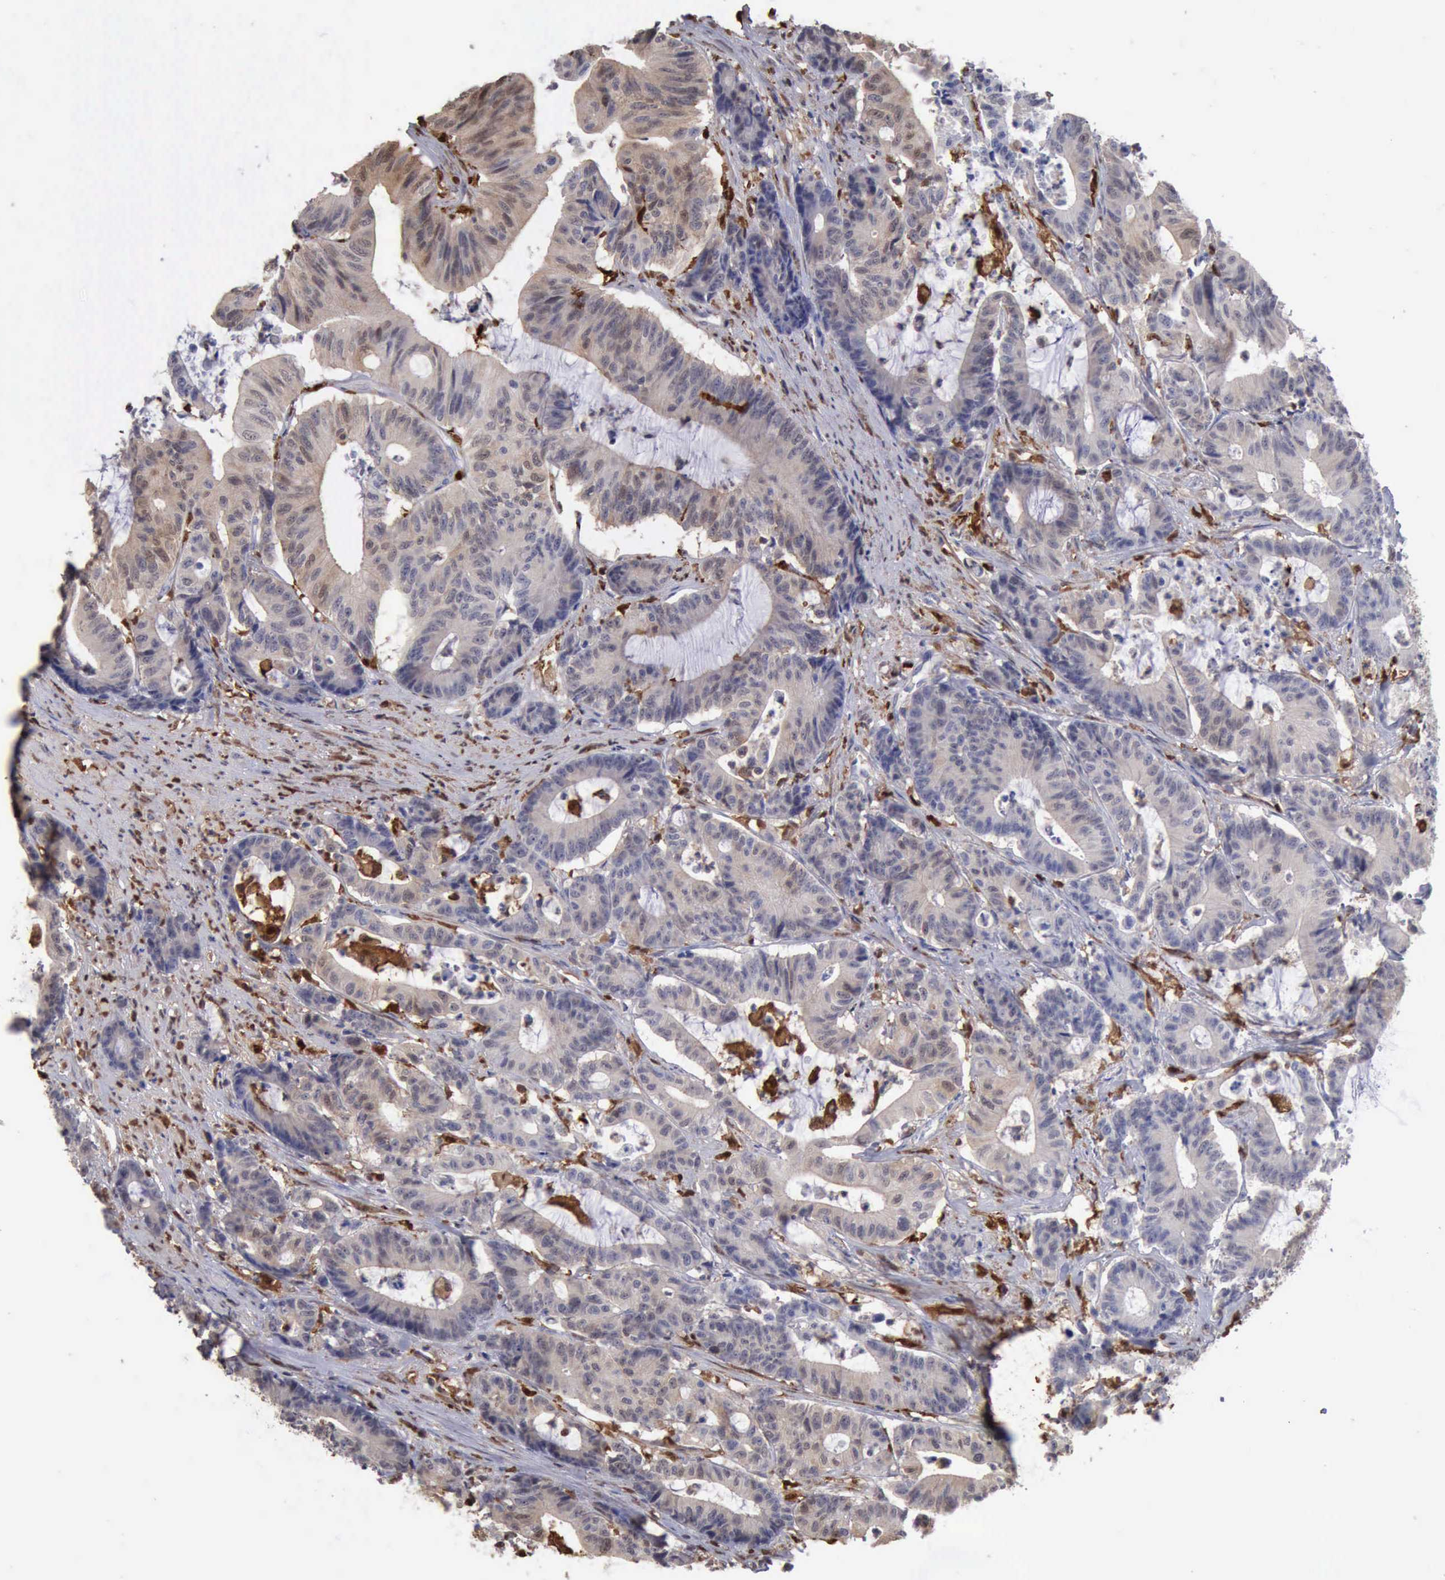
{"staining": {"intensity": "weak", "quantity": "<25%", "location": "cytoplasmic/membranous,nuclear"}, "tissue": "colorectal cancer", "cell_type": "Tumor cells", "image_type": "cancer", "snomed": [{"axis": "morphology", "description": "Adenocarcinoma, NOS"}, {"axis": "topography", "description": "Colon"}], "caption": "IHC of human colorectal cancer exhibits no positivity in tumor cells.", "gene": "STAT1", "patient": {"sex": "female", "age": 84}}